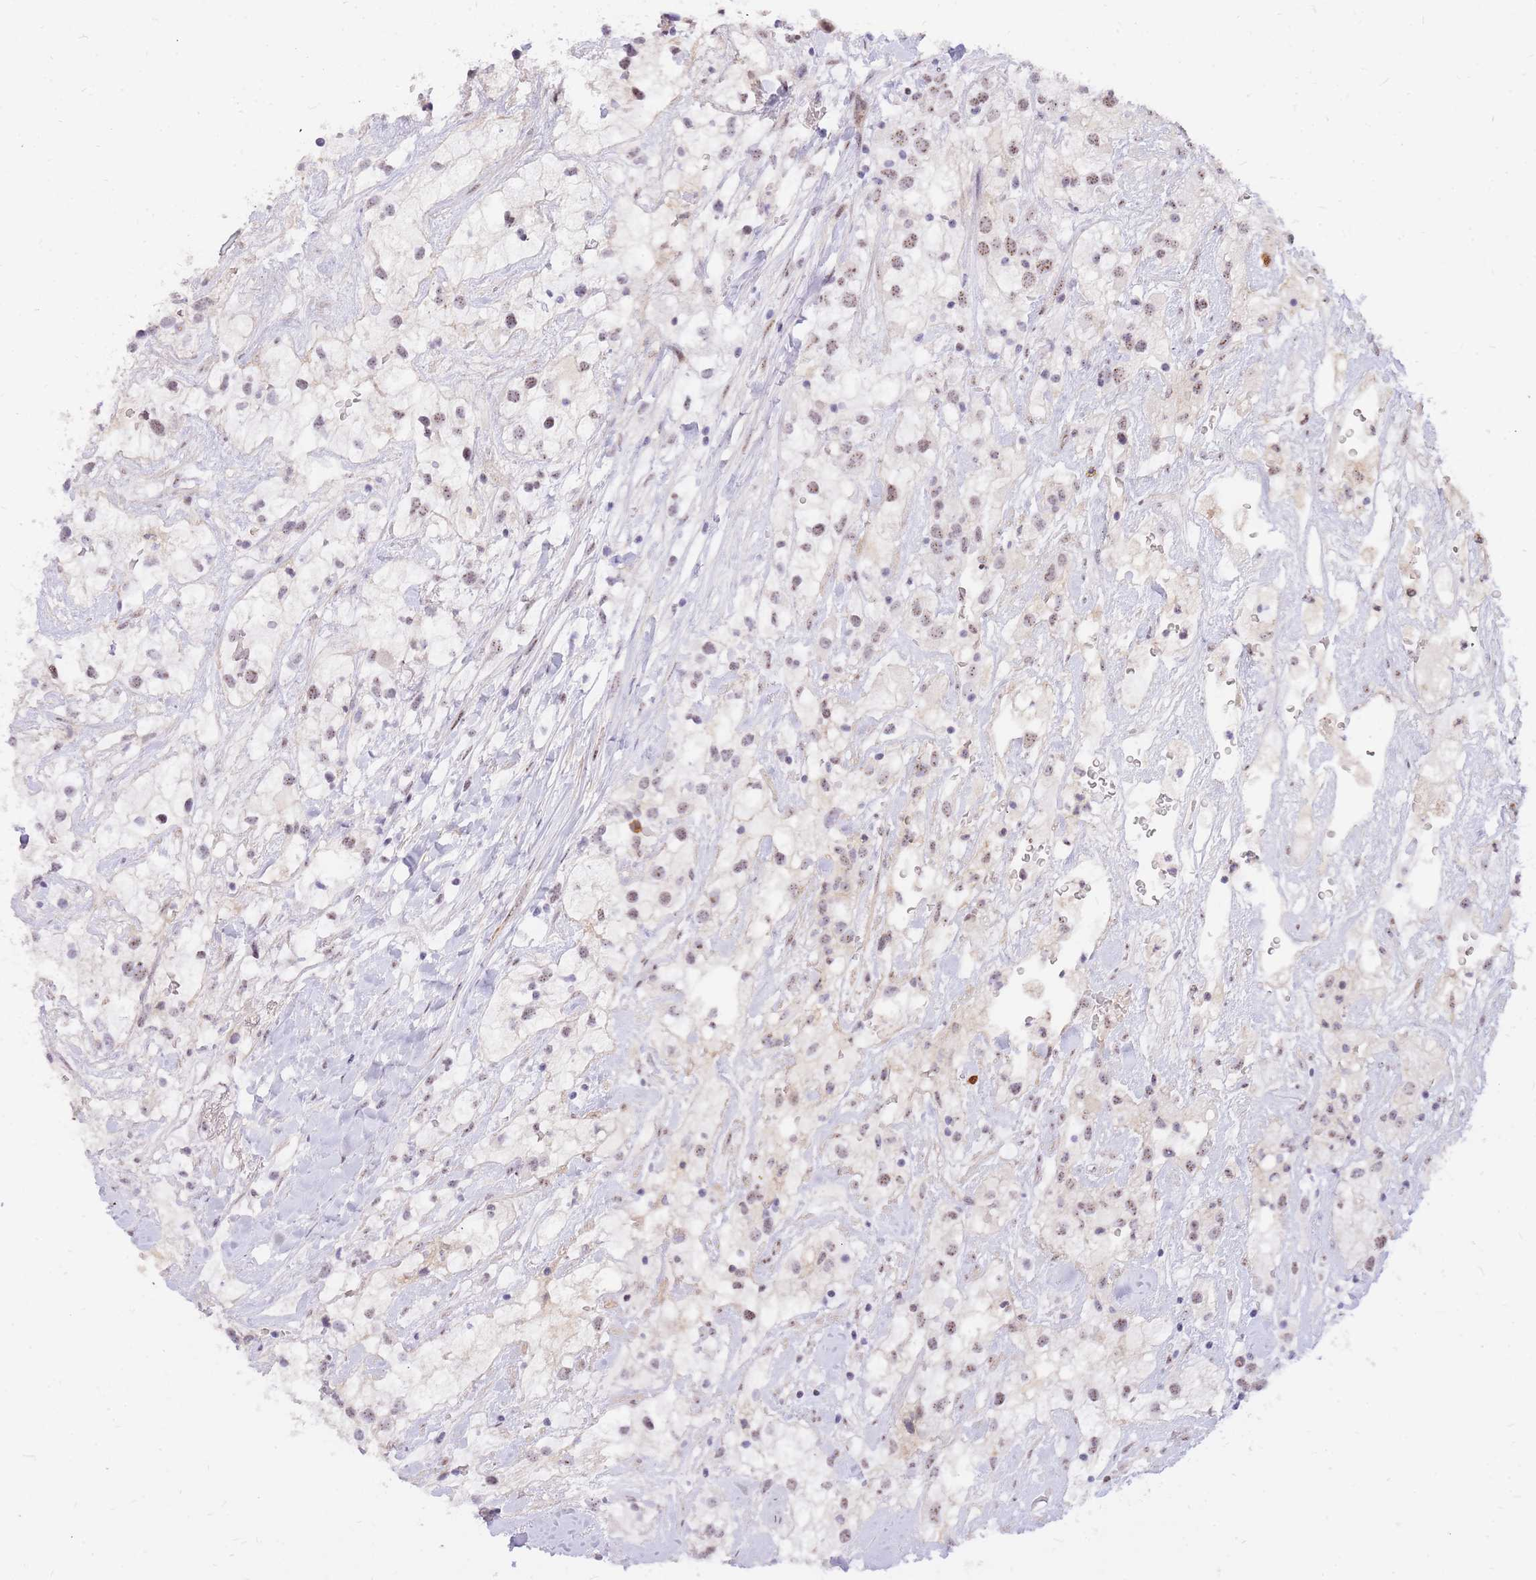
{"staining": {"intensity": "weak", "quantity": "25%-75%", "location": "nuclear"}, "tissue": "renal cancer", "cell_type": "Tumor cells", "image_type": "cancer", "snomed": [{"axis": "morphology", "description": "Adenocarcinoma, NOS"}, {"axis": "topography", "description": "Kidney"}], "caption": "Immunohistochemistry of renal cancer demonstrates low levels of weak nuclear expression in about 25%-75% of tumor cells.", "gene": "TLE2", "patient": {"sex": "male", "age": 59}}